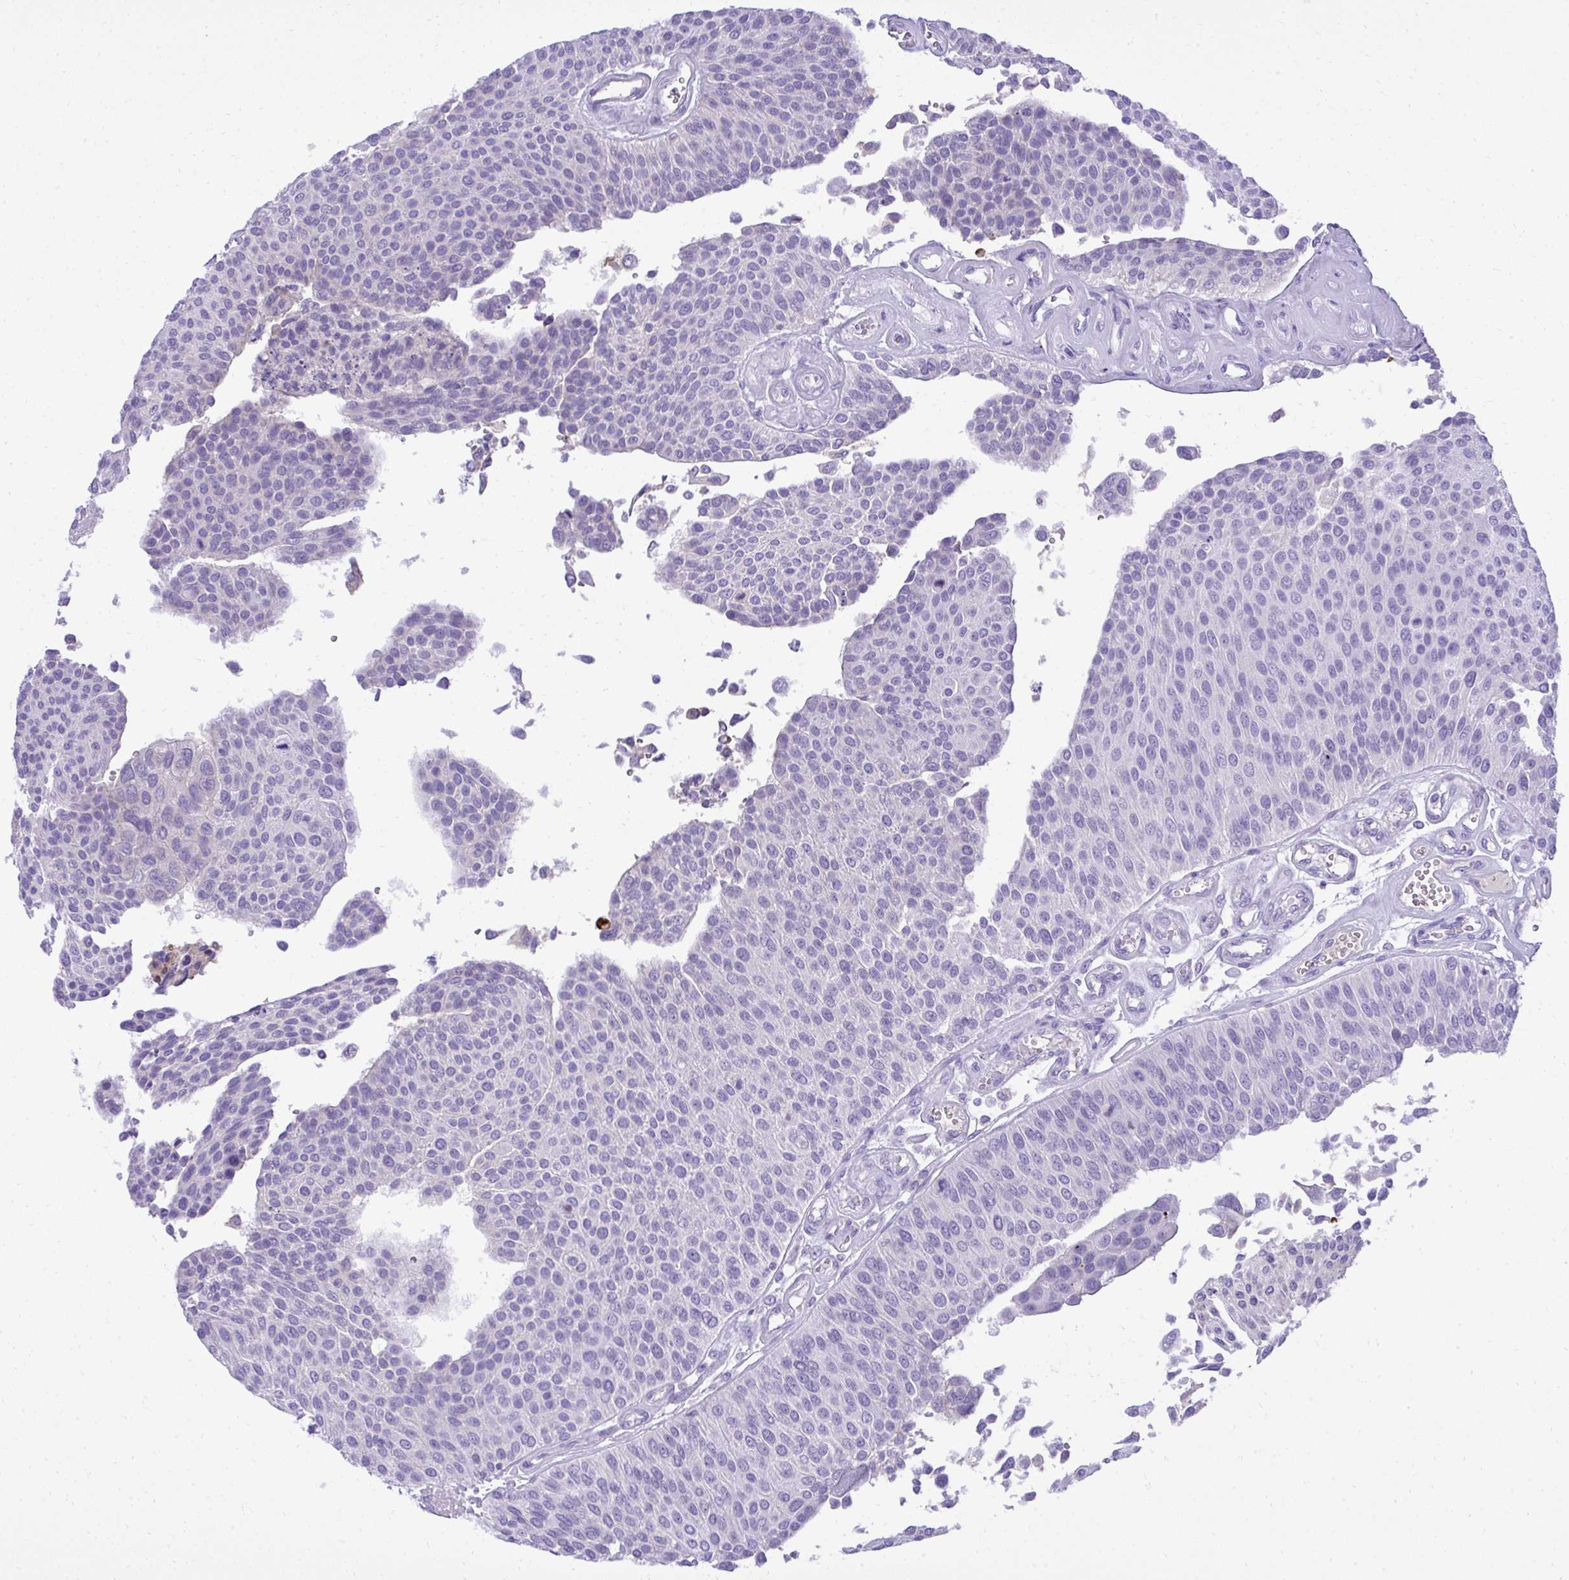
{"staining": {"intensity": "negative", "quantity": "none", "location": "none"}, "tissue": "urothelial cancer", "cell_type": "Tumor cells", "image_type": "cancer", "snomed": [{"axis": "morphology", "description": "Urothelial carcinoma, NOS"}, {"axis": "topography", "description": "Urinary bladder"}], "caption": "An immunohistochemistry photomicrograph of urothelial cancer is shown. There is no staining in tumor cells of urothelial cancer.", "gene": "ST6GALNAC3", "patient": {"sex": "male", "age": 55}}